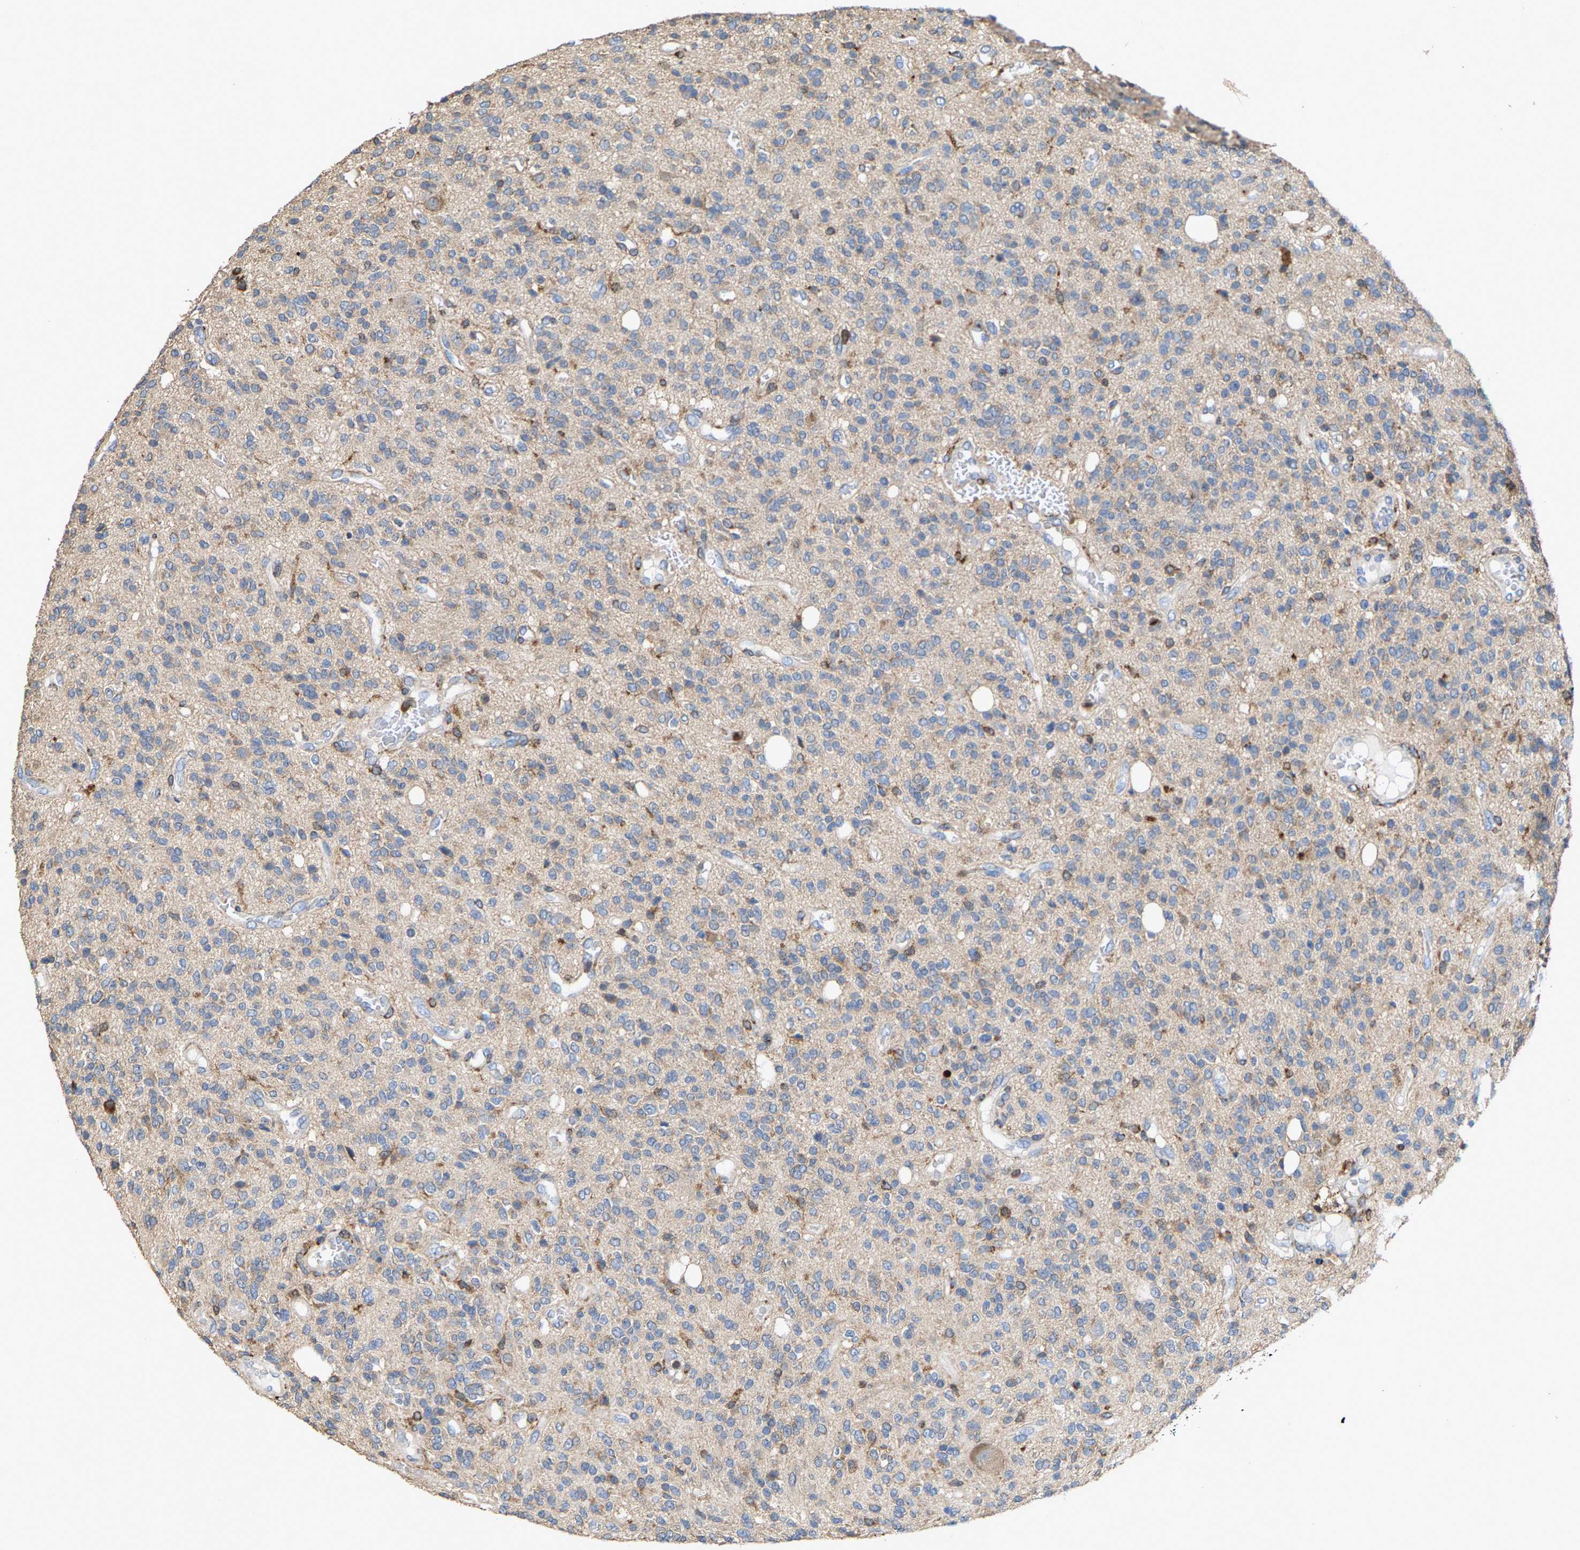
{"staining": {"intensity": "weak", "quantity": "<25%", "location": "cytoplasmic/membranous"}, "tissue": "glioma", "cell_type": "Tumor cells", "image_type": "cancer", "snomed": [{"axis": "morphology", "description": "Glioma, malignant, High grade"}, {"axis": "topography", "description": "Brain"}], "caption": "A micrograph of human high-grade glioma (malignant) is negative for staining in tumor cells. (DAB (3,3'-diaminobenzidine) IHC visualized using brightfield microscopy, high magnification).", "gene": "FGD3", "patient": {"sex": "male", "age": 34}}